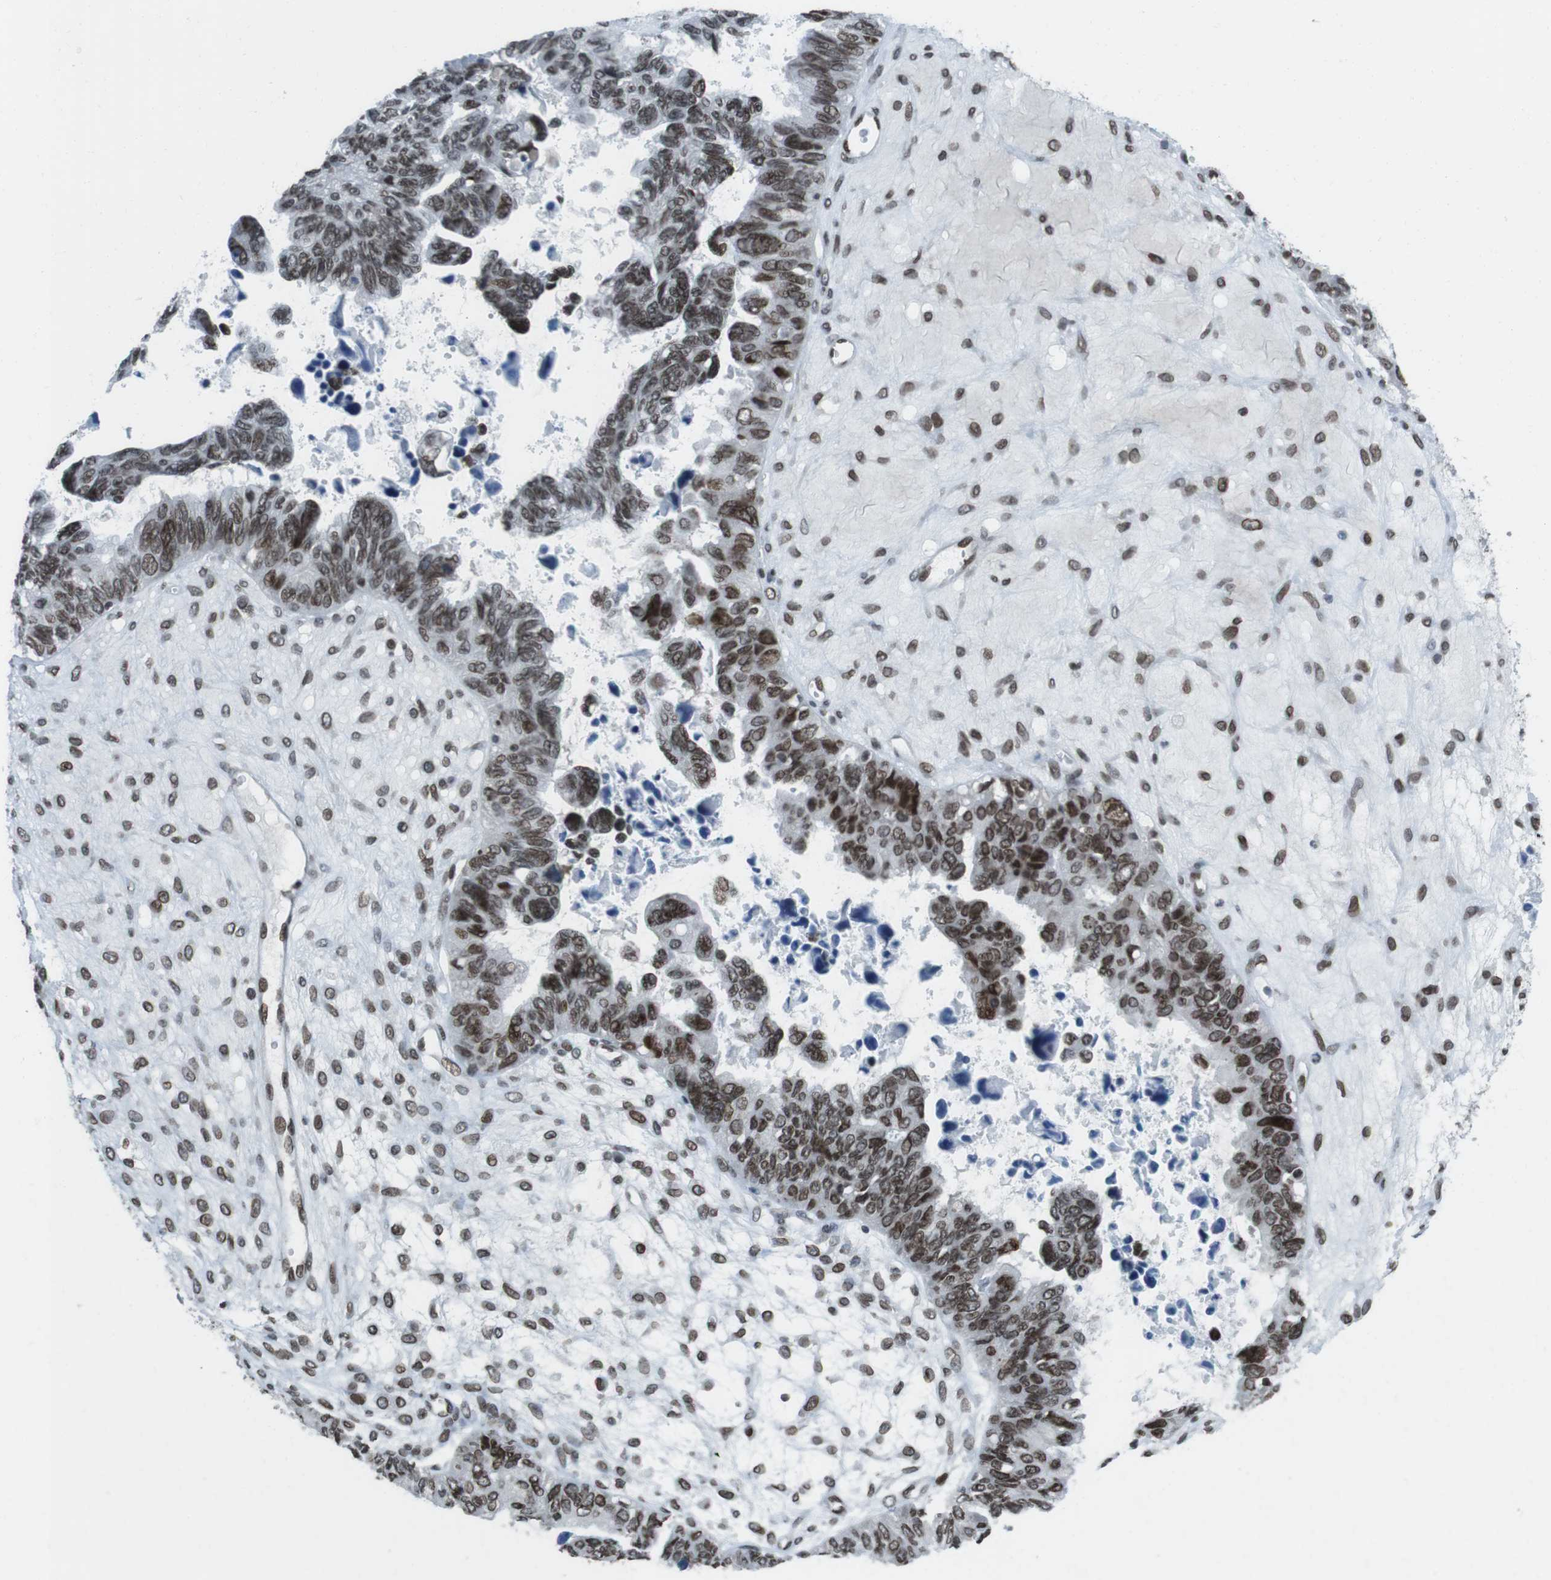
{"staining": {"intensity": "moderate", "quantity": ">75%", "location": "nuclear"}, "tissue": "ovarian cancer", "cell_type": "Tumor cells", "image_type": "cancer", "snomed": [{"axis": "morphology", "description": "Cystadenocarcinoma, serous, NOS"}, {"axis": "topography", "description": "Ovary"}], "caption": "An IHC image of neoplastic tissue is shown. Protein staining in brown labels moderate nuclear positivity in ovarian cancer (serous cystadenocarcinoma) within tumor cells. The protein of interest is stained brown, and the nuclei are stained in blue (DAB IHC with brightfield microscopy, high magnification).", "gene": "MAD1L1", "patient": {"sex": "female", "age": 79}}